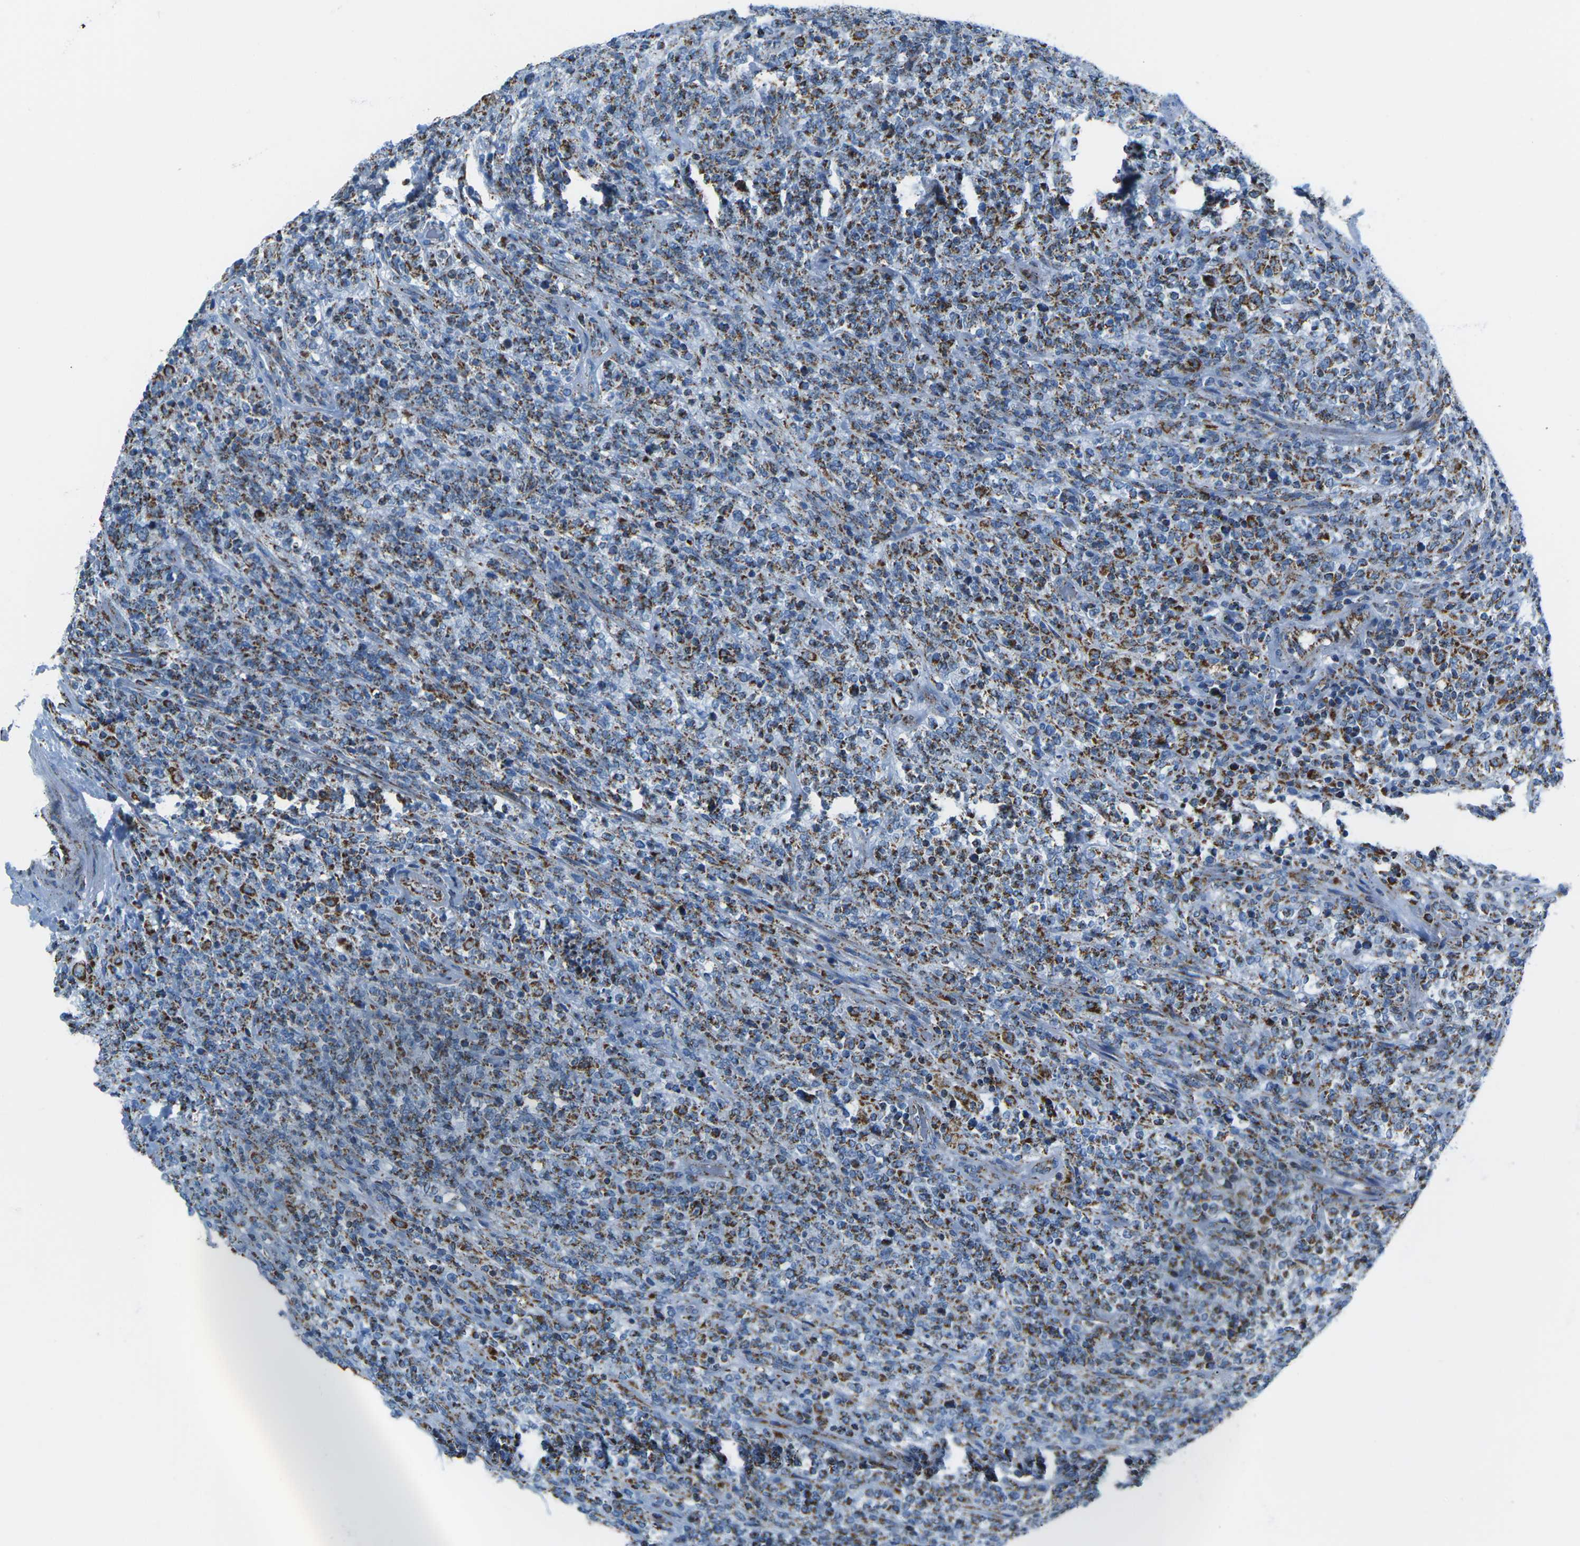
{"staining": {"intensity": "strong", "quantity": ">75%", "location": "cytoplasmic/membranous"}, "tissue": "lymphoma", "cell_type": "Tumor cells", "image_type": "cancer", "snomed": [{"axis": "morphology", "description": "Malignant lymphoma, non-Hodgkin's type, High grade"}, {"axis": "topography", "description": "Soft tissue"}], "caption": "A brown stain shows strong cytoplasmic/membranous positivity of a protein in lymphoma tumor cells. (DAB IHC, brown staining for protein, blue staining for nuclei).", "gene": "COX6C", "patient": {"sex": "male", "age": 18}}